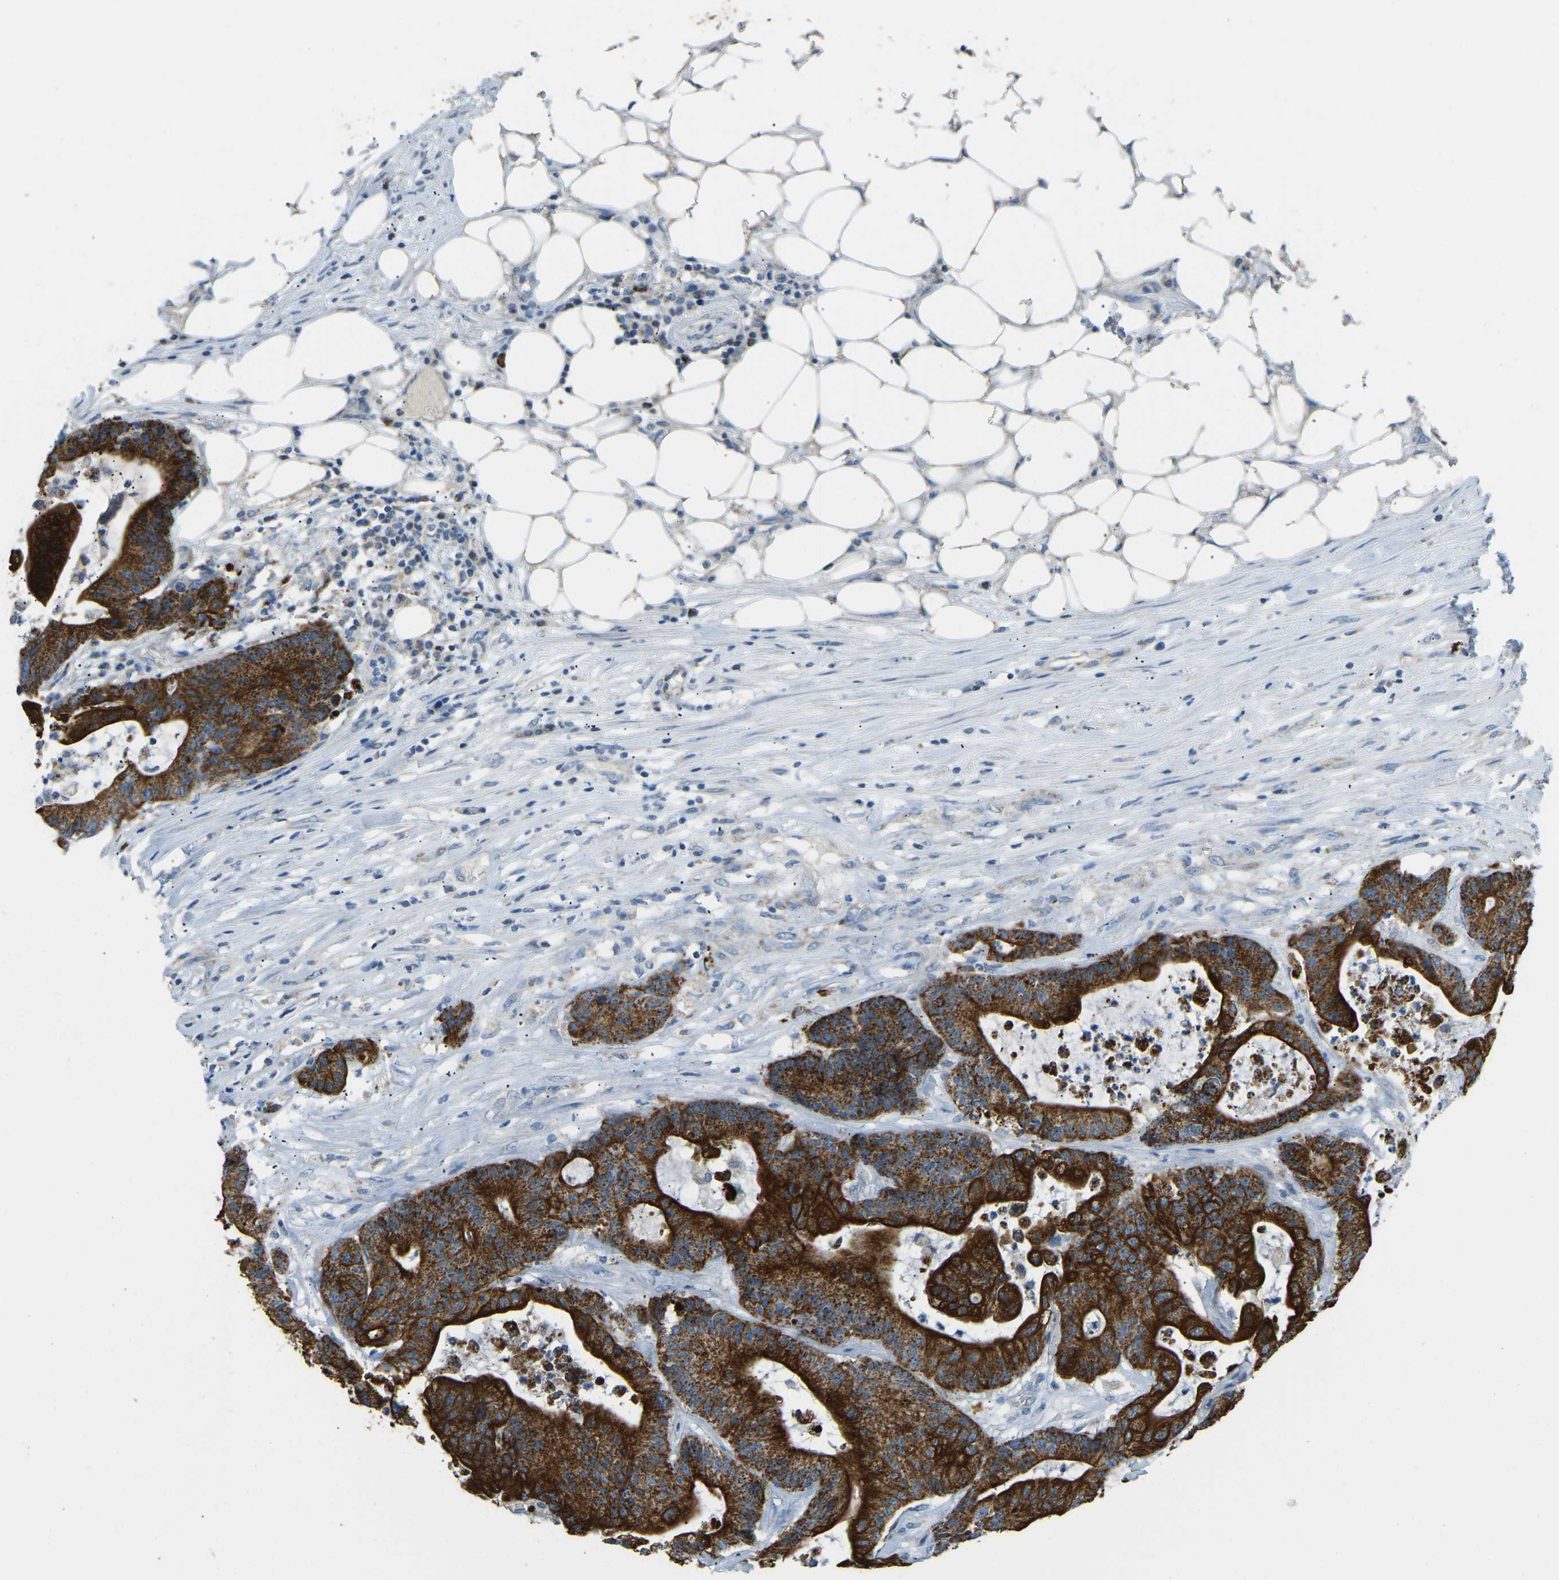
{"staining": {"intensity": "strong", "quantity": ">75%", "location": "cytoplasmic/membranous"}, "tissue": "colorectal cancer", "cell_type": "Tumor cells", "image_type": "cancer", "snomed": [{"axis": "morphology", "description": "Adenocarcinoma, NOS"}, {"axis": "topography", "description": "Colon"}], "caption": "Adenocarcinoma (colorectal) tissue demonstrates strong cytoplasmic/membranous positivity in about >75% of tumor cells, visualized by immunohistochemistry.", "gene": "ZNF200", "patient": {"sex": "female", "age": 84}}